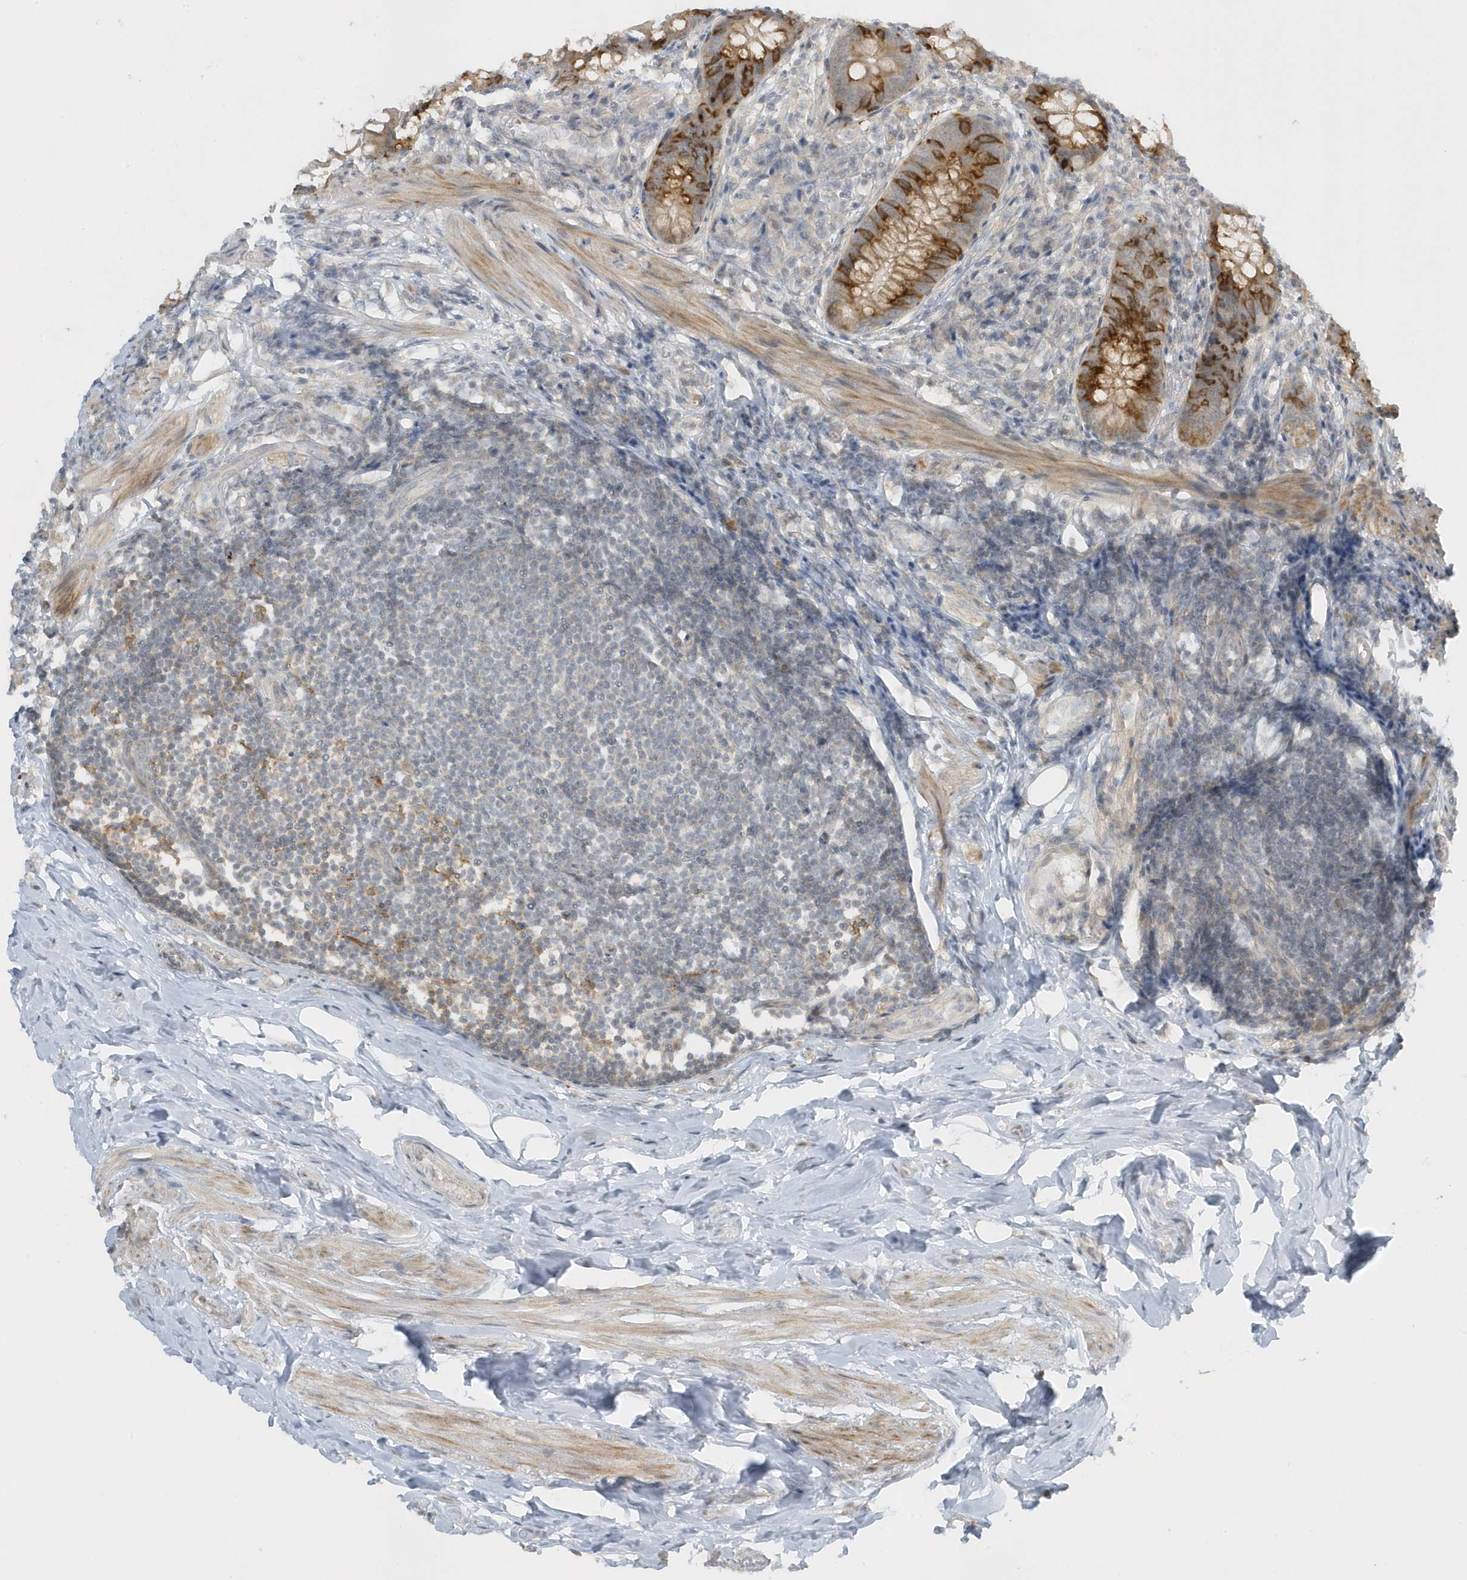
{"staining": {"intensity": "strong", "quantity": "25%-75%", "location": "cytoplasmic/membranous"}, "tissue": "appendix", "cell_type": "Glandular cells", "image_type": "normal", "snomed": [{"axis": "morphology", "description": "Normal tissue, NOS"}, {"axis": "topography", "description": "Appendix"}], "caption": "Immunohistochemical staining of normal appendix displays high levels of strong cytoplasmic/membranous expression in approximately 25%-75% of glandular cells.", "gene": "SCN3A", "patient": {"sex": "female", "age": 62}}